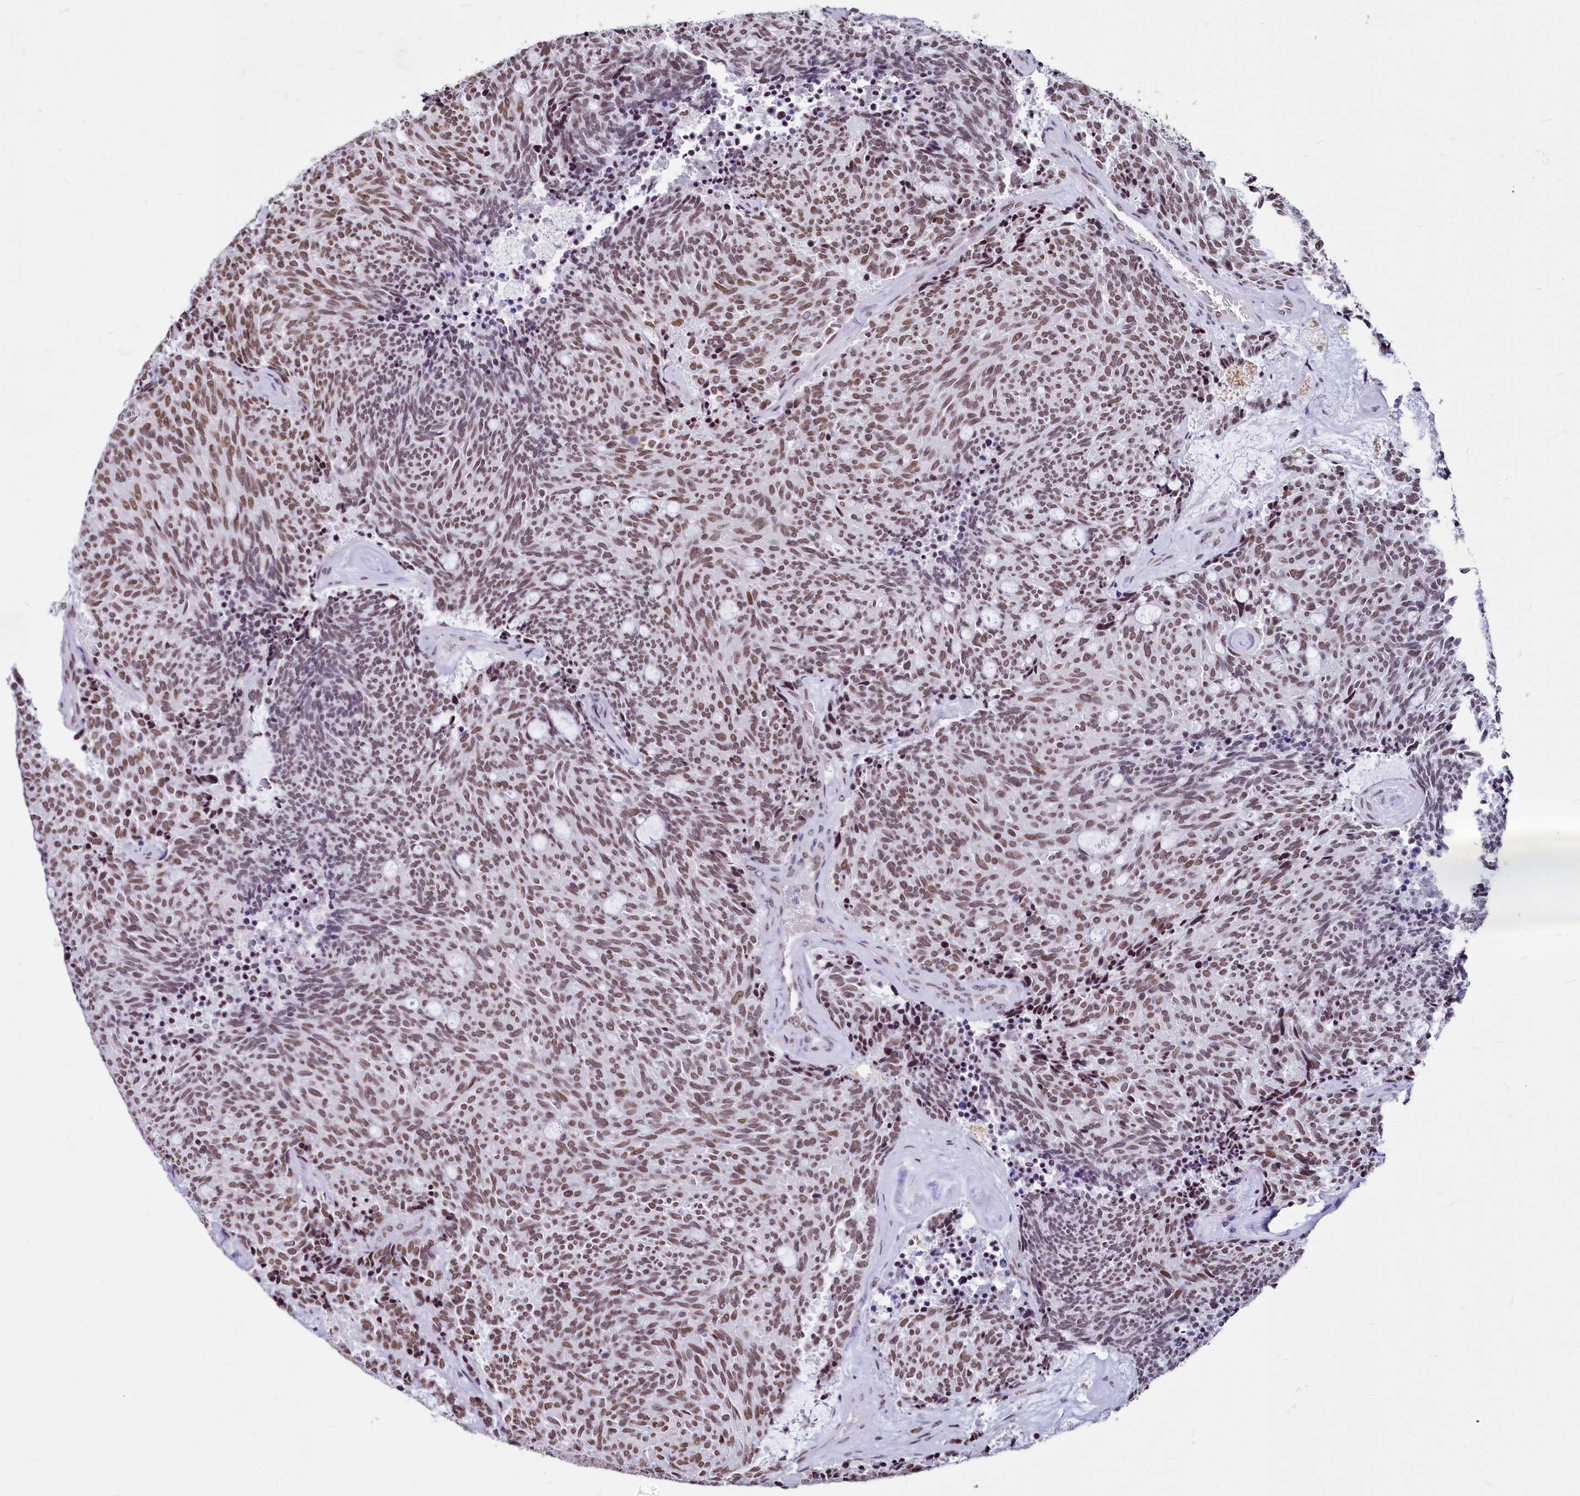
{"staining": {"intensity": "moderate", "quantity": ">75%", "location": "nuclear"}, "tissue": "carcinoid", "cell_type": "Tumor cells", "image_type": "cancer", "snomed": [{"axis": "morphology", "description": "Carcinoid, malignant, NOS"}, {"axis": "topography", "description": "Pancreas"}], "caption": "Immunohistochemical staining of human carcinoid demonstrates medium levels of moderate nuclear protein expression in about >75% of tumor cells. The protein of interest is stained brown, and the nuclei are stained in blue (DAB IHC with brightfield microscopy, high magnification).", "gene": "PARPBP", "patient": {"sex": "female", "age": 54}}